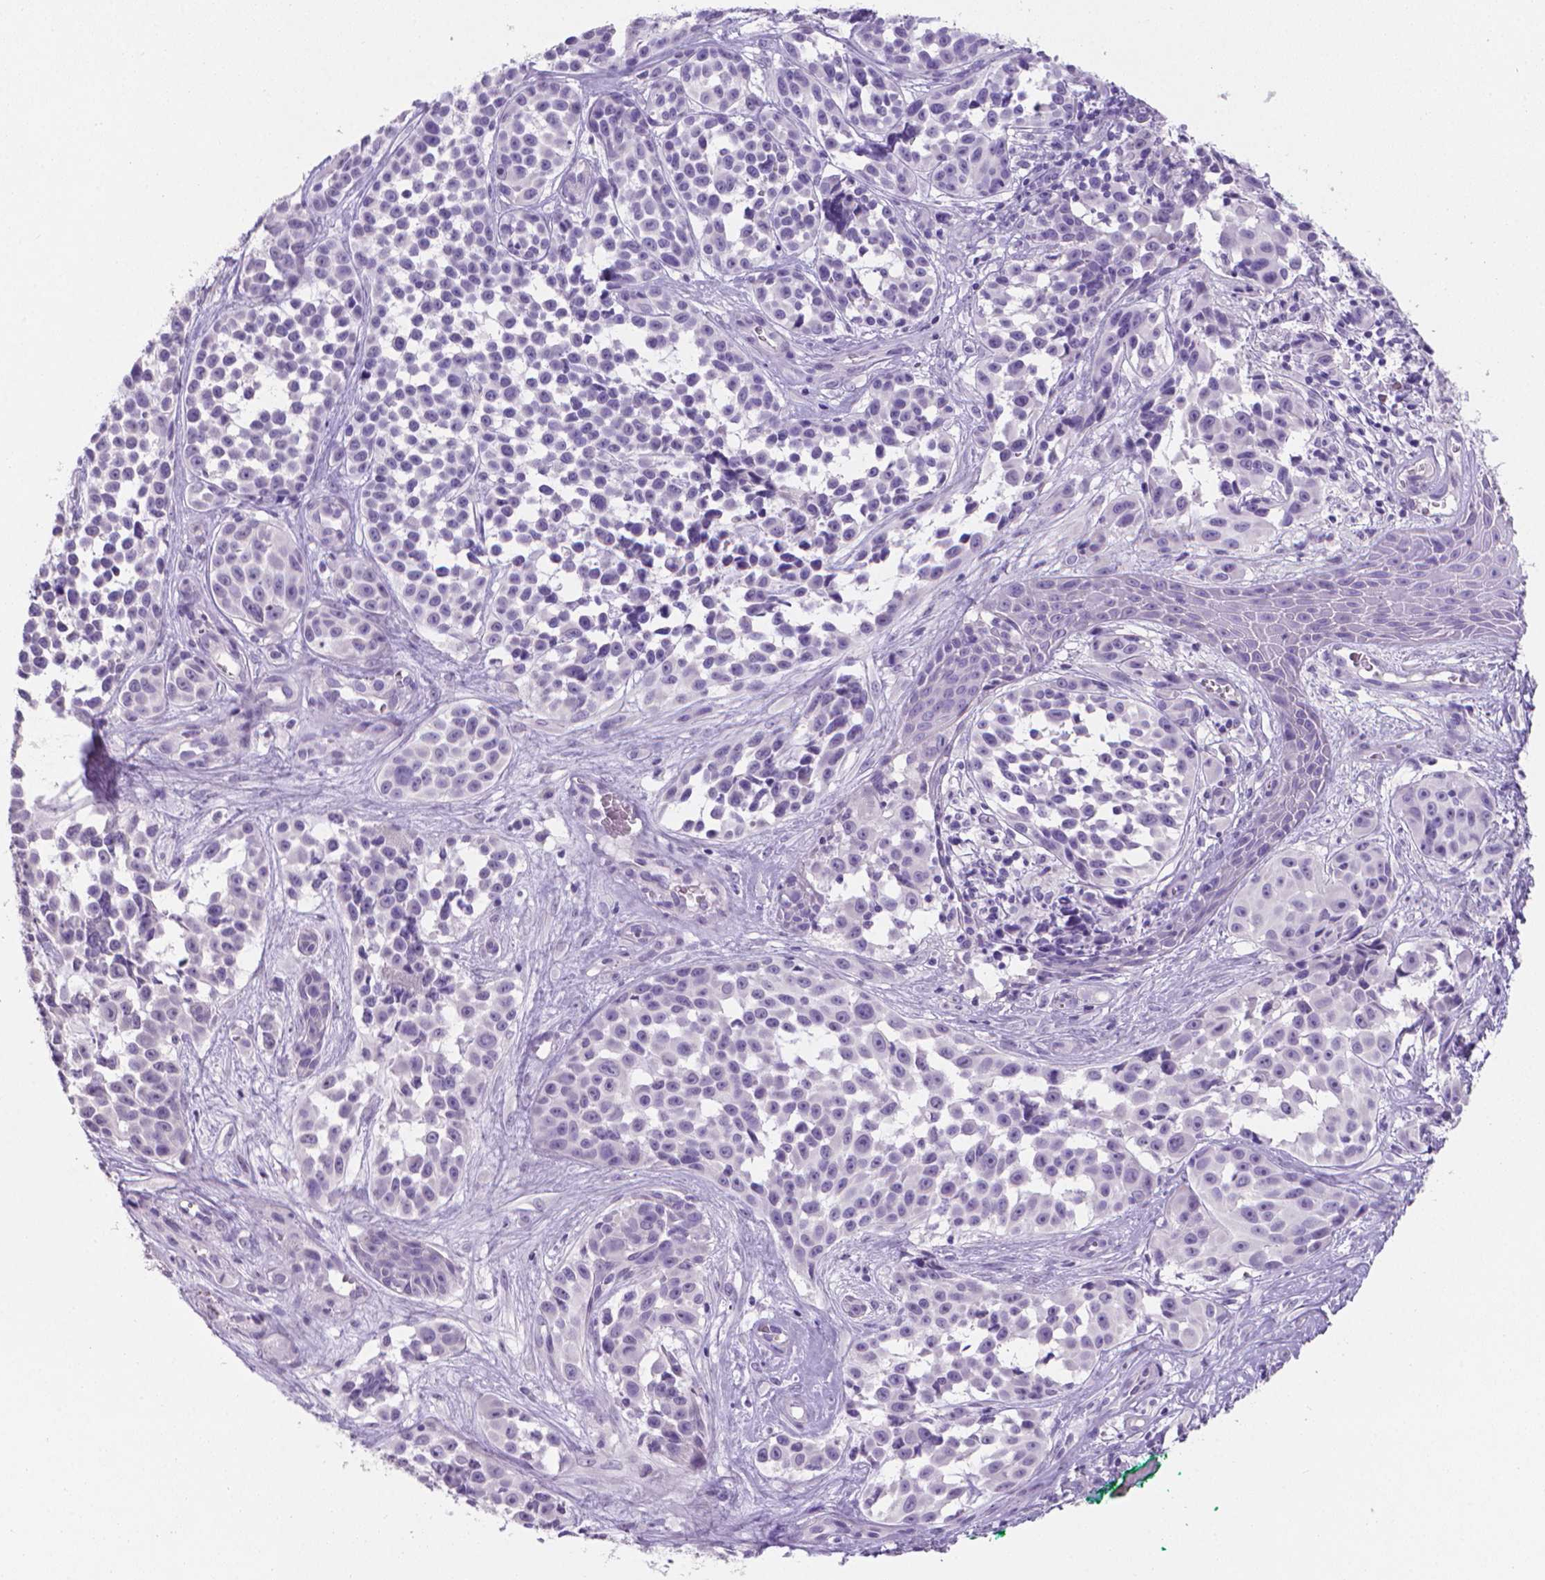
{"staining": {"intensity": "negative", "quantity": "none", "location": "none"}, "tissue": "melanoma", "cell_type": "Tumor cells", "image_type": "cancer", "snomed": [{"axis": "morphology", "description": "Malignant melanoma, NOS"}, {"axis": "topography", "description": "Skin"}], "caption": "This is a photomicrograph of immunohistochemistry staining of malignant melanoma, which shows no positivity in tumor cells.", "gene": "XPNPEP2", "patient": {"sex": "female", "age": 88}}